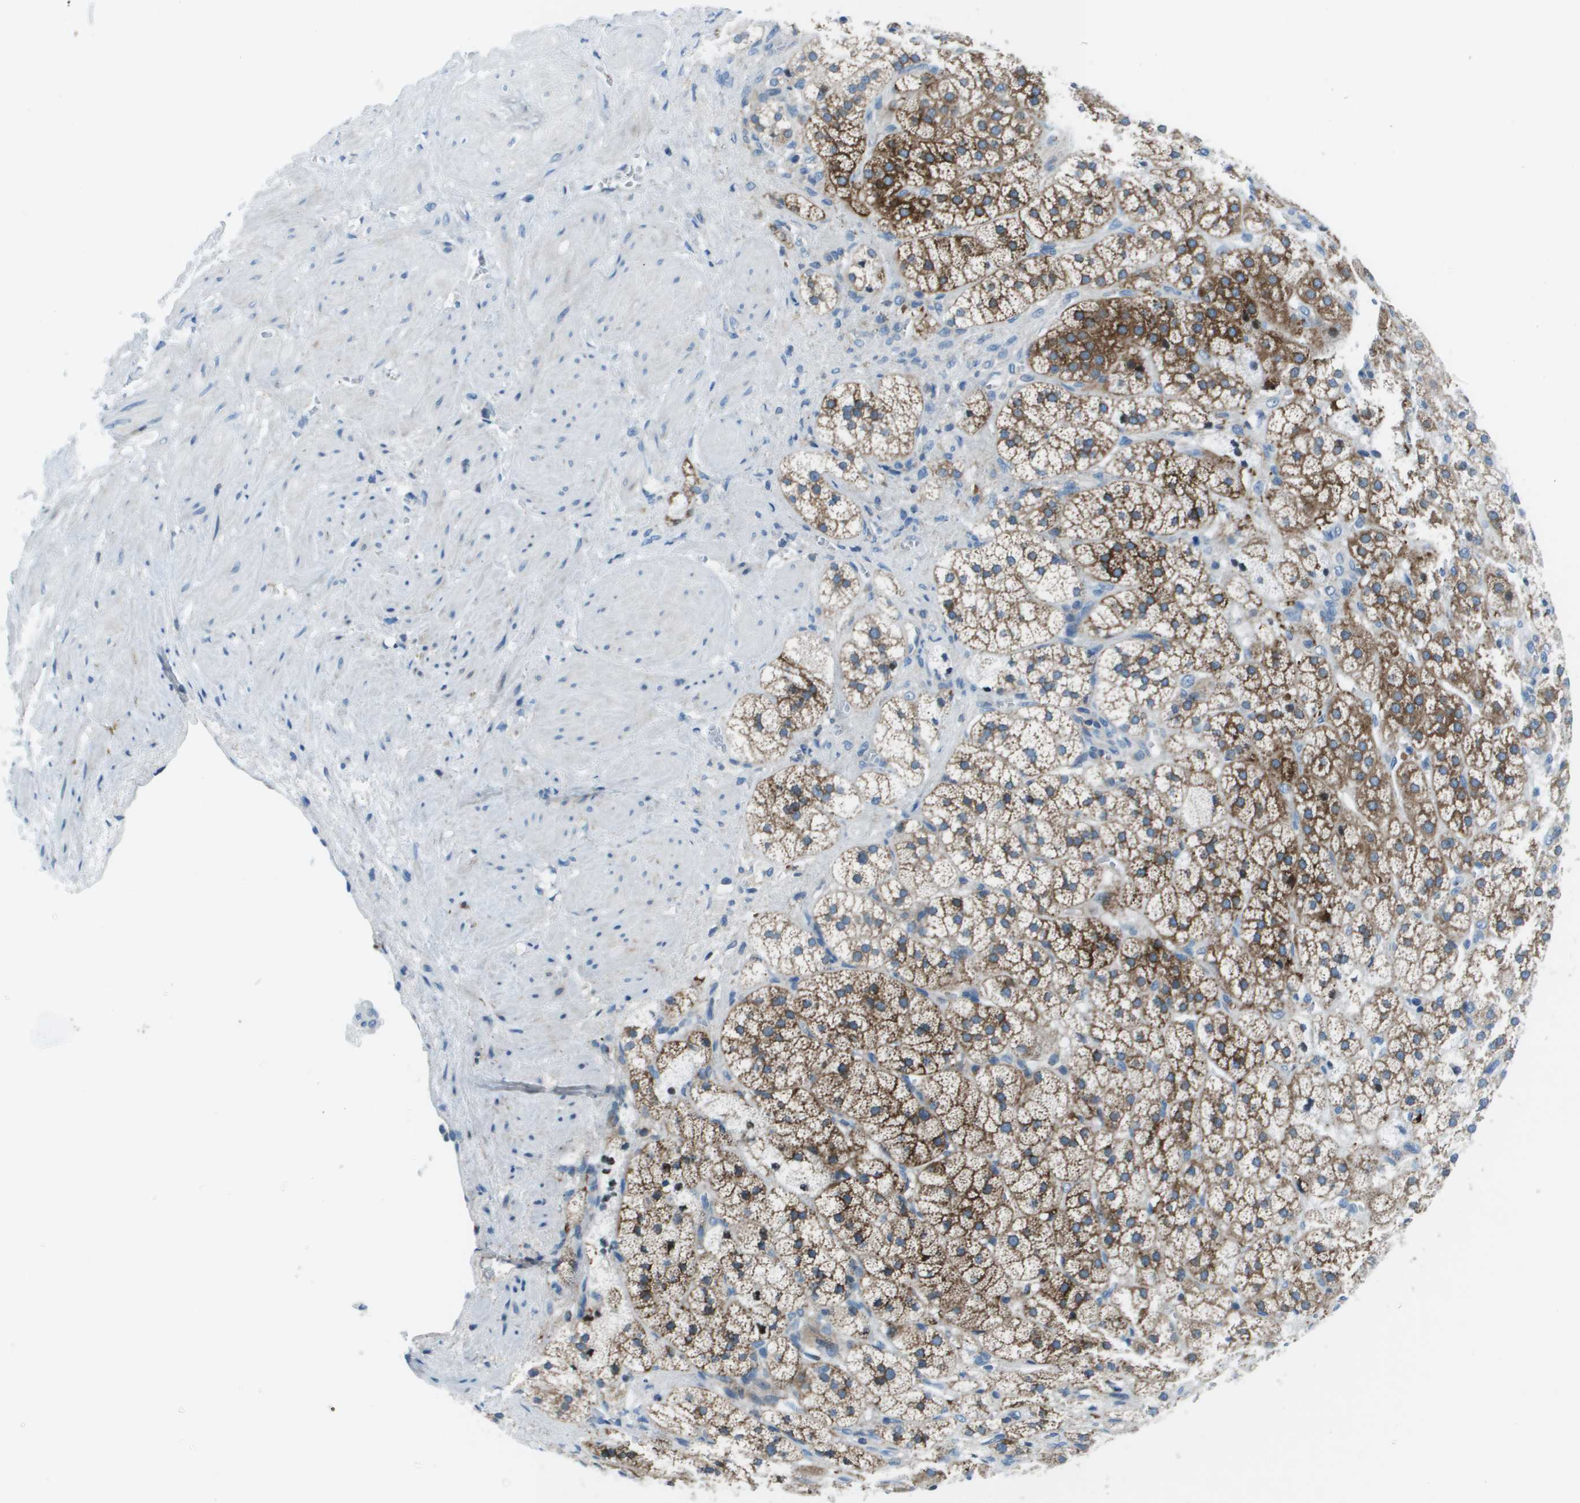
{"staining": {"intensity": "moderate", "quantity": ">75%", "location": "cytoplasmic/membranous"}, "tissue": "adrenal gland", "cell_type": "Glandular cells", "image_type": "normal", "snomed": [{"axis": "morphology", "description": "Normal tissue, NOS"}, {"axis": "topography", "description": "Adrenal gland"}], "caption": "Immunohistochemical staining of unremarkable human adrenal gland shows >75% levels of moderate cytoplasmic/membranous protein expression in about >75% of glandular cells.", "gene": "STIP1", "patient": {"sex": "male", "age": 56}}